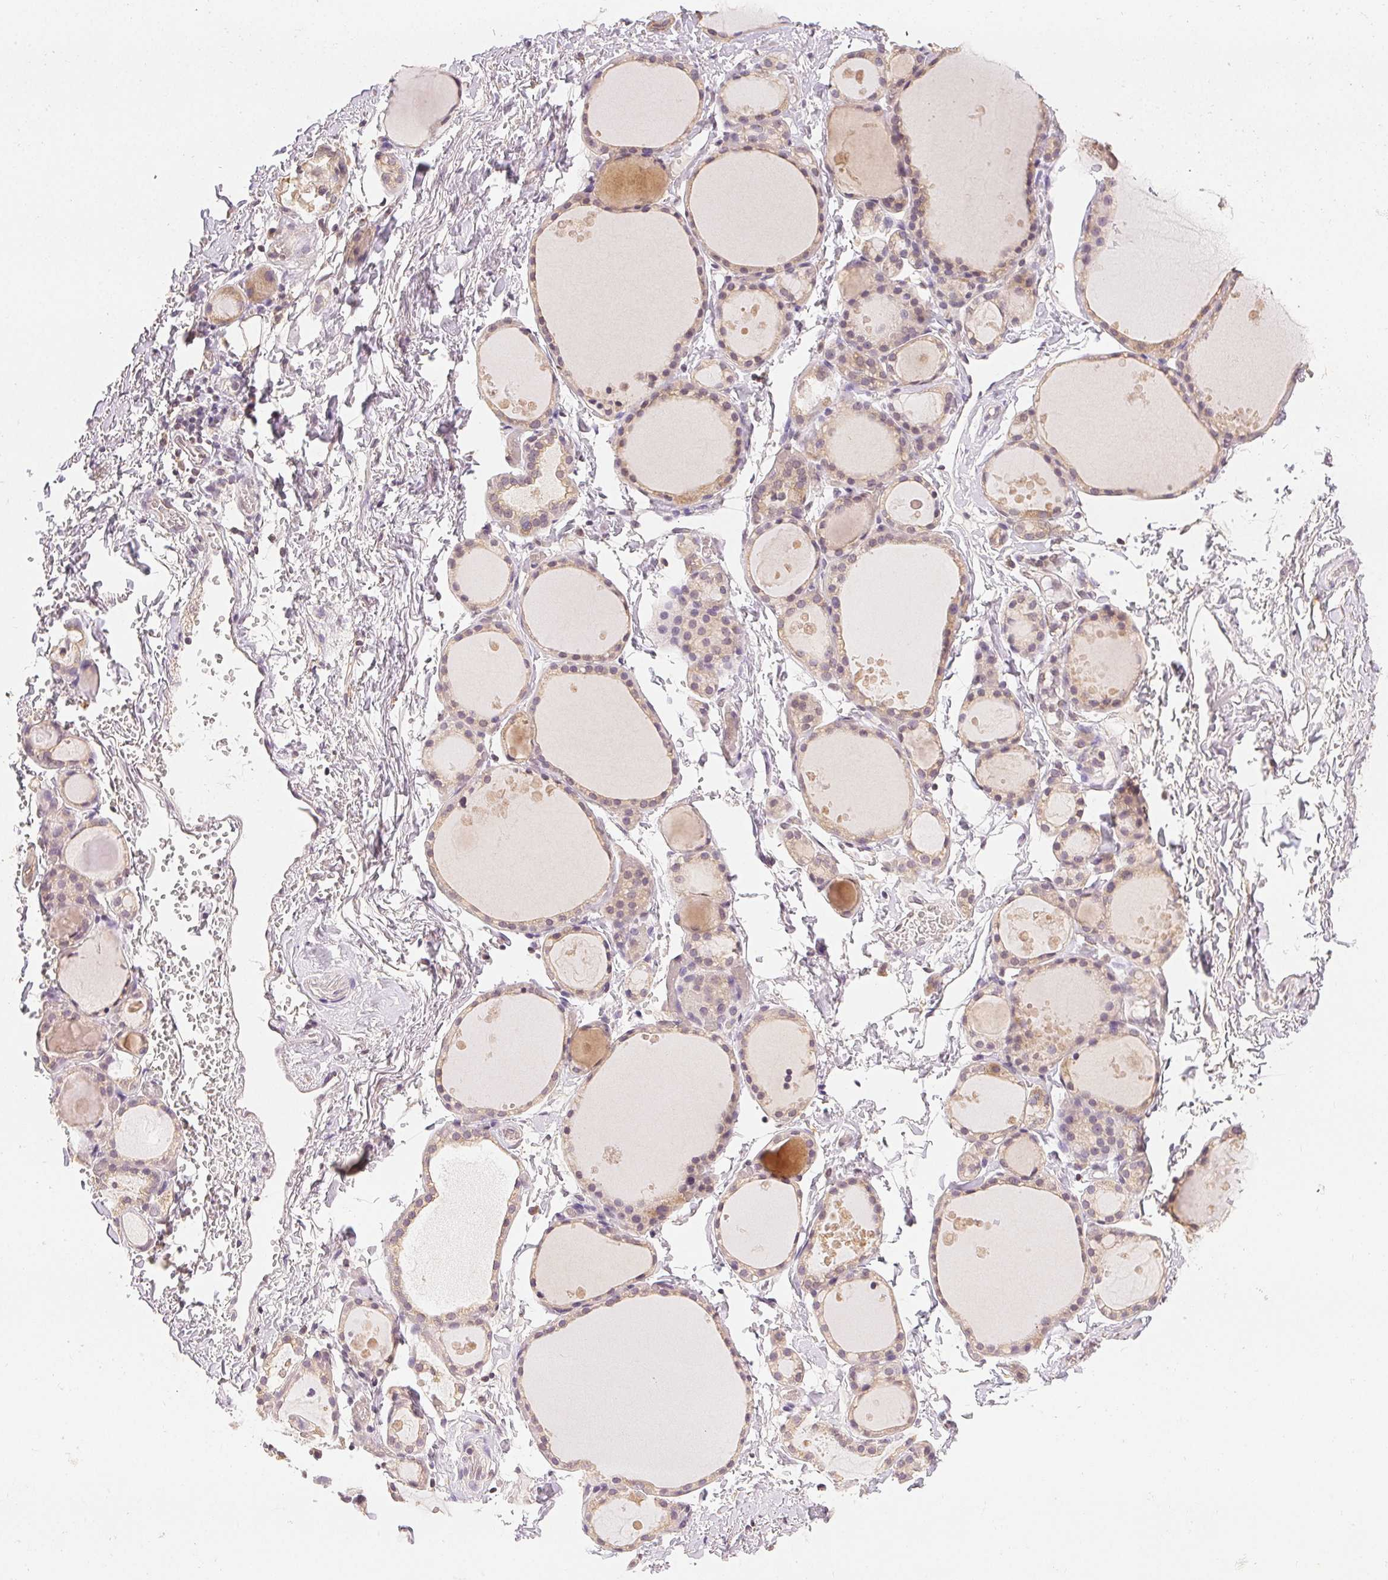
{"staining": {"intensity": "weak", "quantity": "<25%", "location": "cytoplasmic/membranous"}, "tissue": "thyroid gland", "cell_type": "Glandular cells", "image_type": "normal", "snomed": [{"axis": "morphology", "description": "Normal tissue, NOS"}, {"axis": "topography", "description": "Thyroid gland"}], "caption": "Immunohistochemistry of normal thyroid gland reveals no positivity in glandular cells.", "gene": "SEZ6L2", "patient": {"sex": "male", "age": 68}}